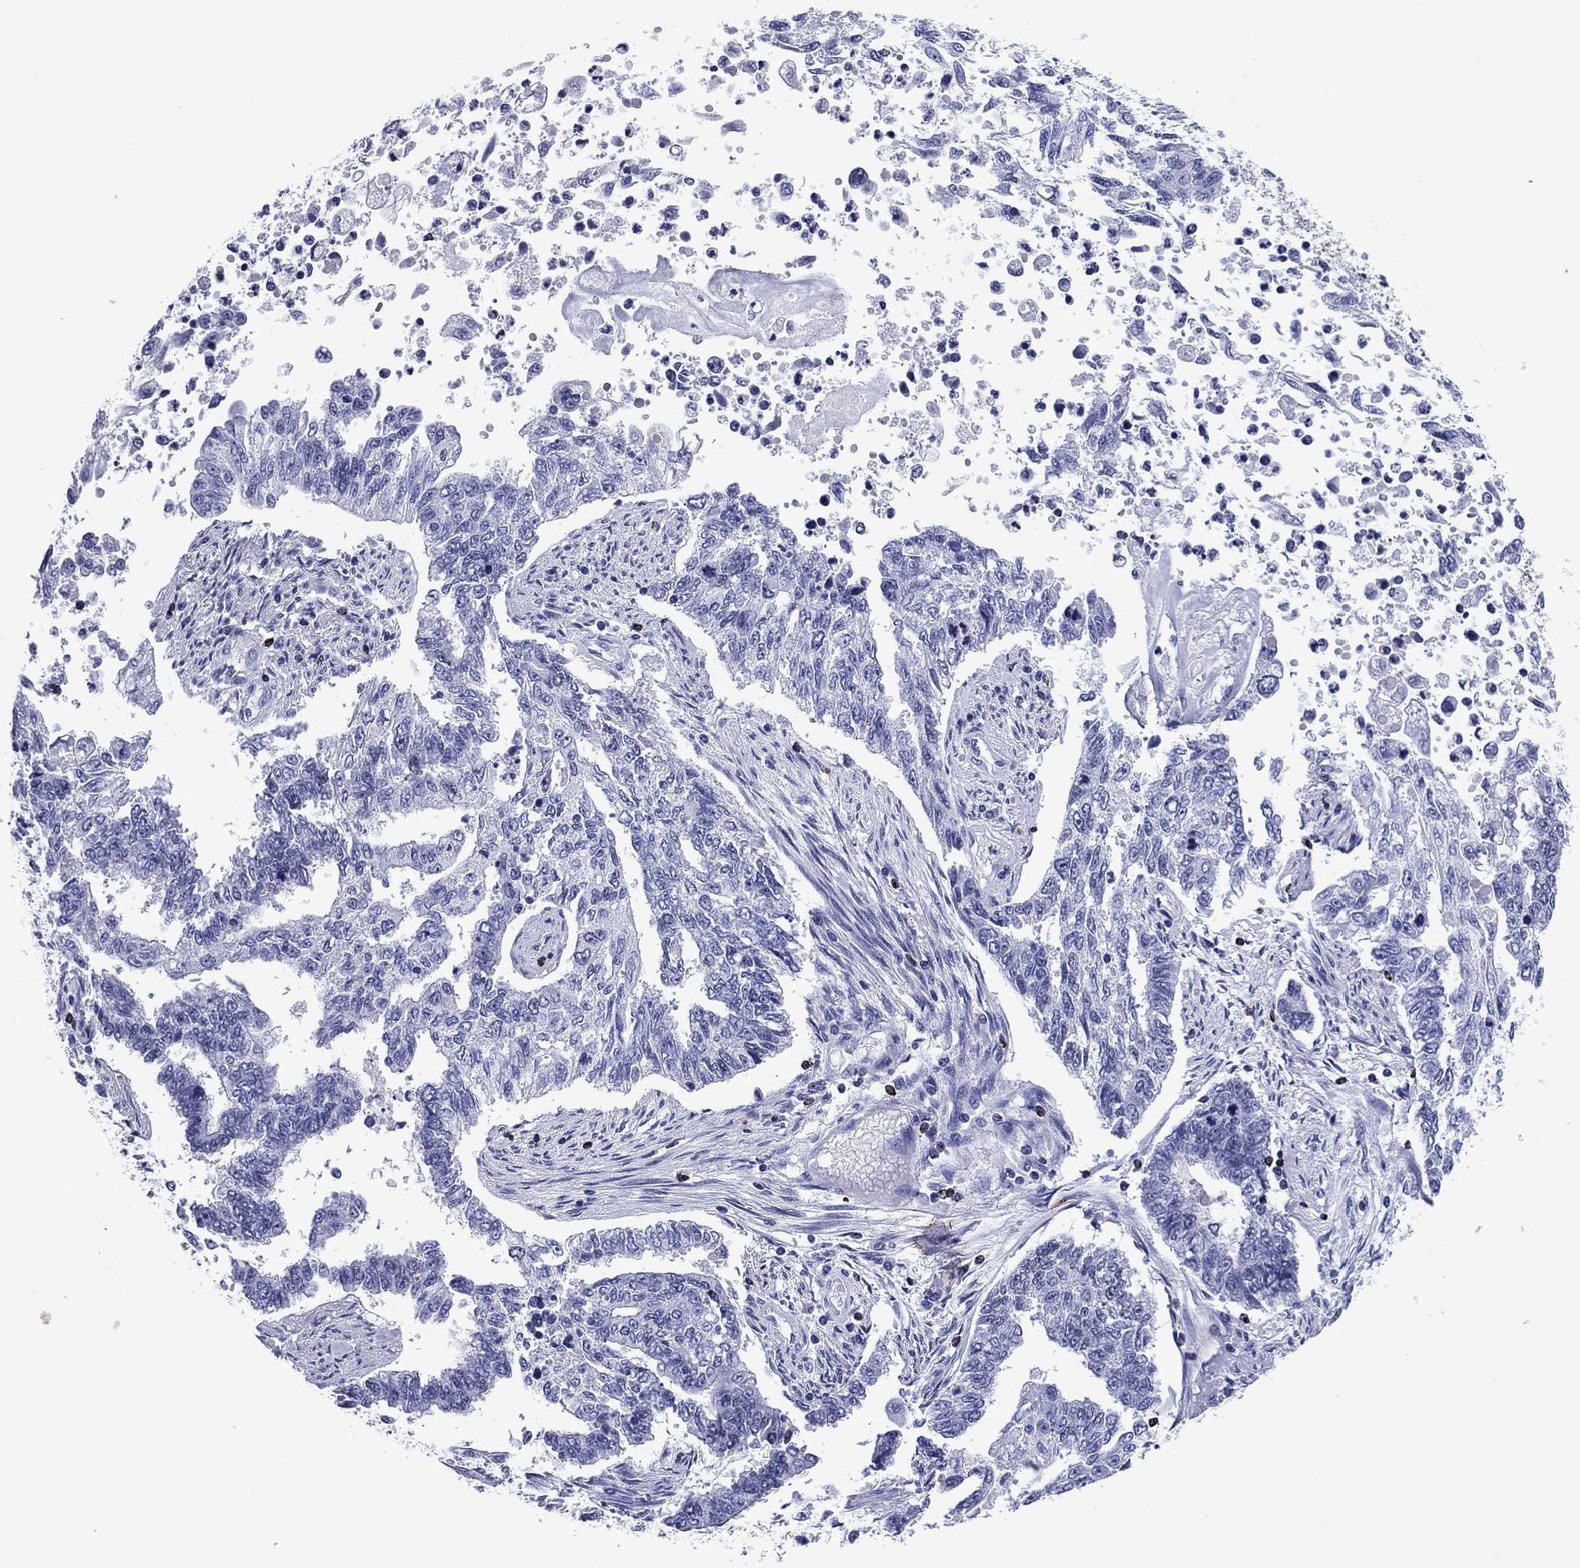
{"staining": {"intensity": "negative", "quantity": "none", "location": "none"}, "tissue": "endometrial cancer", "cell_type": "Tumor cells", "image_type": "cancer", "snomed": [{"axis": "morphology", "description": "Adenocarcinoma, NOS"}, {"axis": "topography", "description": "Uterus"}], "caption": "DAB (3,3'-diaminobenzidine) immunohistochemical staining of endometrial cancer displays no significant positivity in tumor cells.", "gene": "GZMK", "patient": {"sex": "female", "age": 59}}